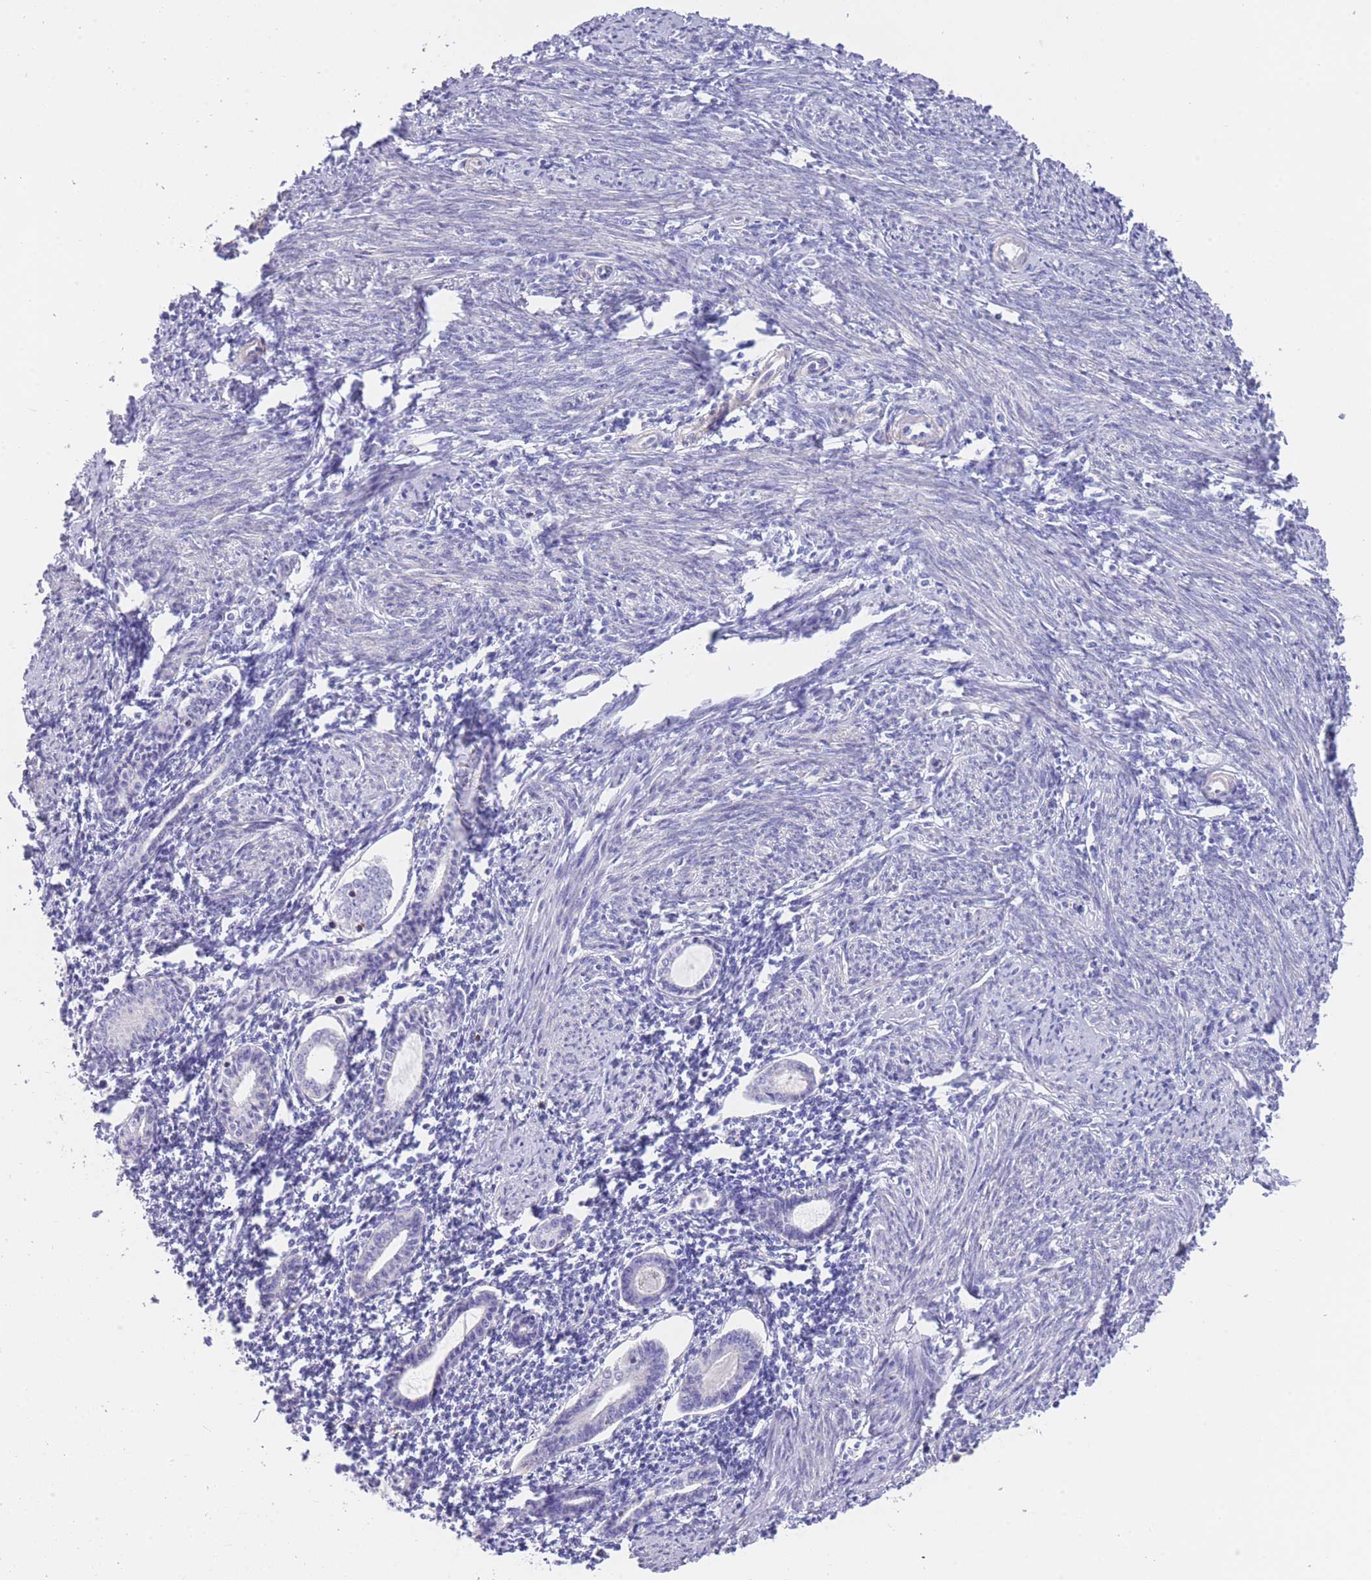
{"staining": {"intensity": "weak", "quantity": "<25%", "location": "cytoplasmic/membranous"}, "tissue": "endometrium", "cell_type": "Cells in endometrial stroma", "image_type": "normal", "snomed": [{"axis": "morphology", "description": "Normal tissue, NOS"}, {"axis": "topography", "description": "Endometrium"}], "caption": "Immunohistochemical staining of benign human endometrium exhibits no significant staining in cells in endometrial stroma.", "gene": "ENSG00000289258", "patient": {"sex": "female", "age": 63}}